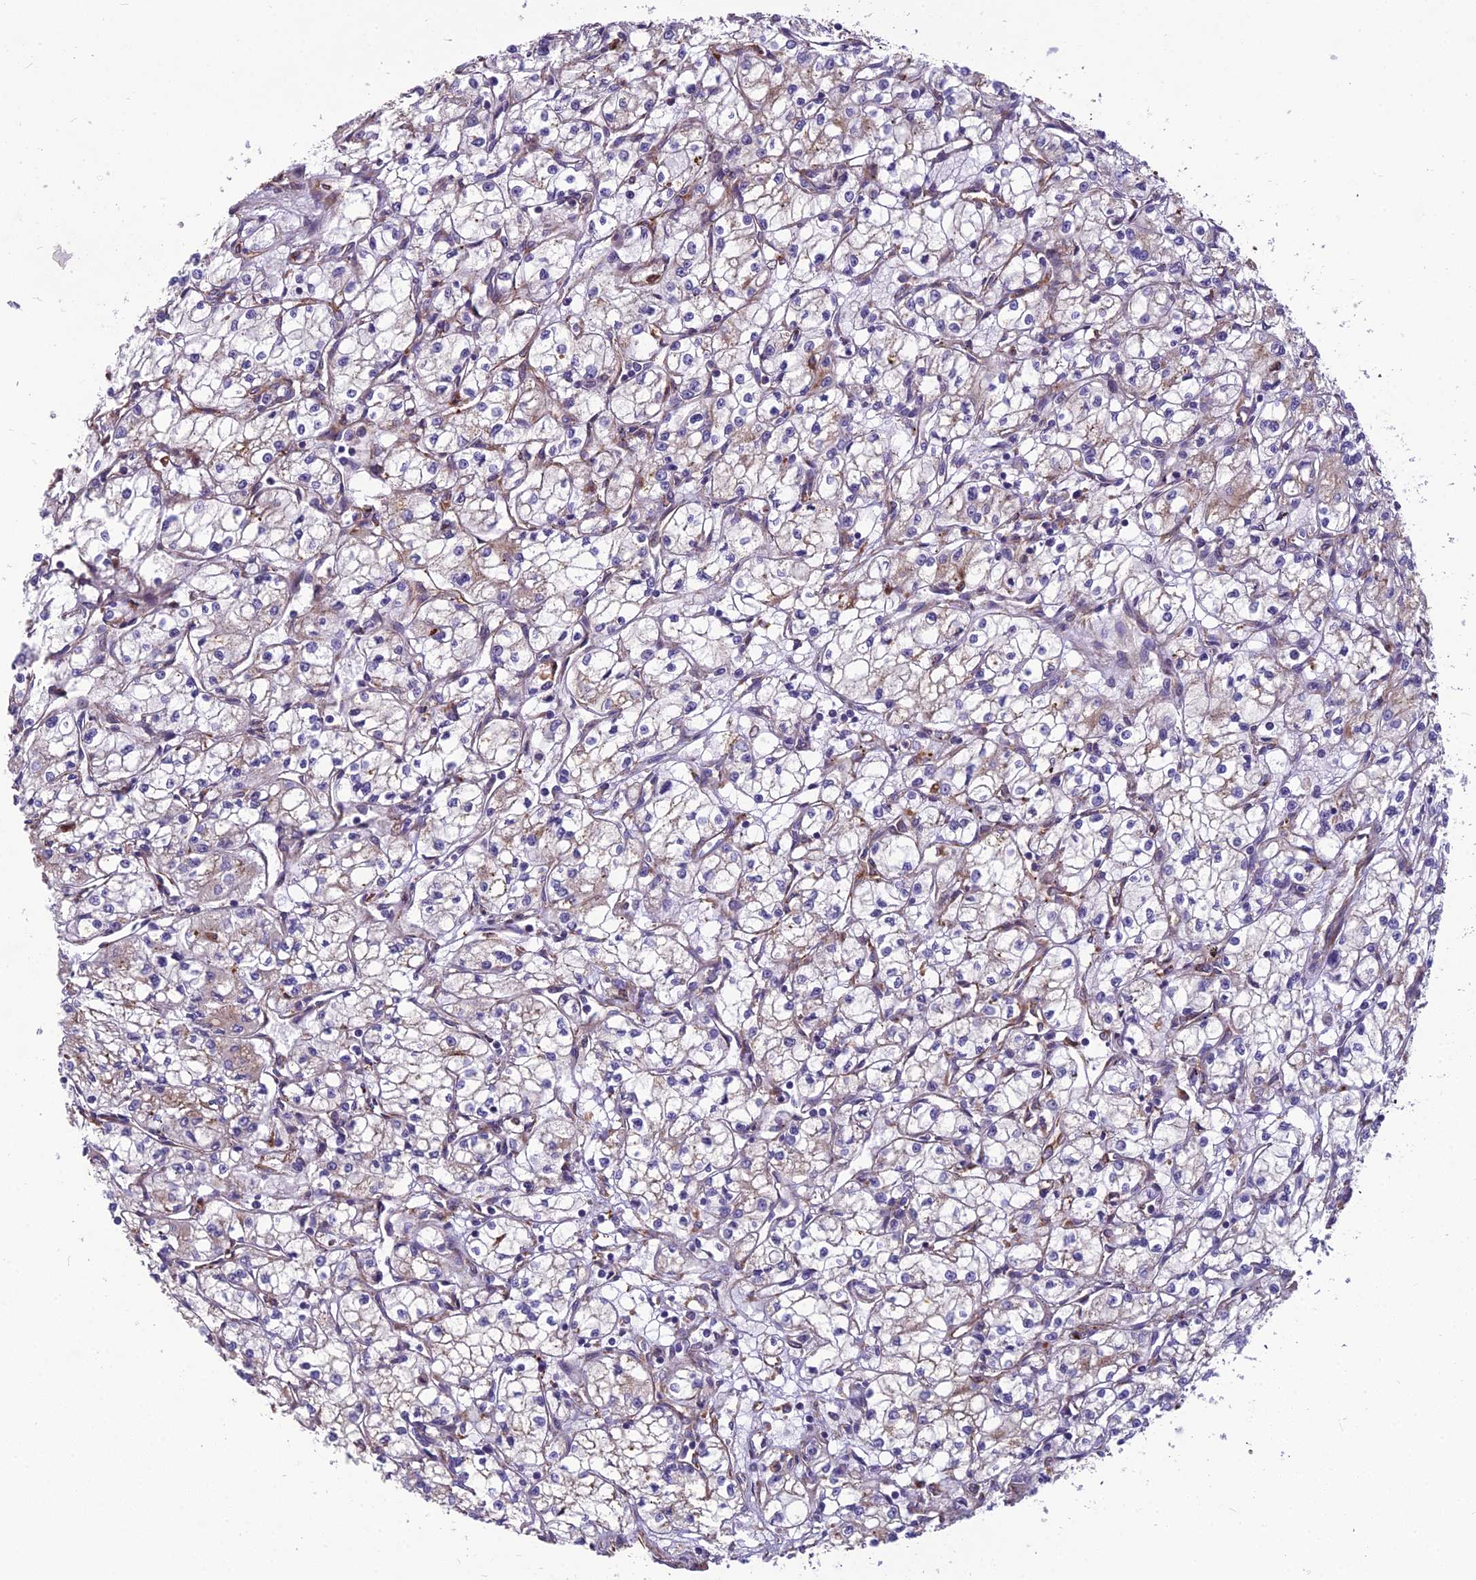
{"staining": {"intensity": "negative", "quantity": "none", "location": "none"}, "tissue": "renal cancer", "cell_type": "Tumor cells", "image_type": "cancer", "snomed": [{"axis": "morphology", "description": "Adenocarcinoma, NOS"}, {"axis": "topography", "description": "Kidney"}], "caption": "Immunohistochemistry micrograph of human adenocarcinoma (renal) stained for a protein (brown), which exhibits no positivity in tumor cells. The staining is performed using DAB brown chromogen with nuclei counter-stained in using hematoxylin.", "gene": "SPDL1", "patient": {"sex": "male", "age": 59}}